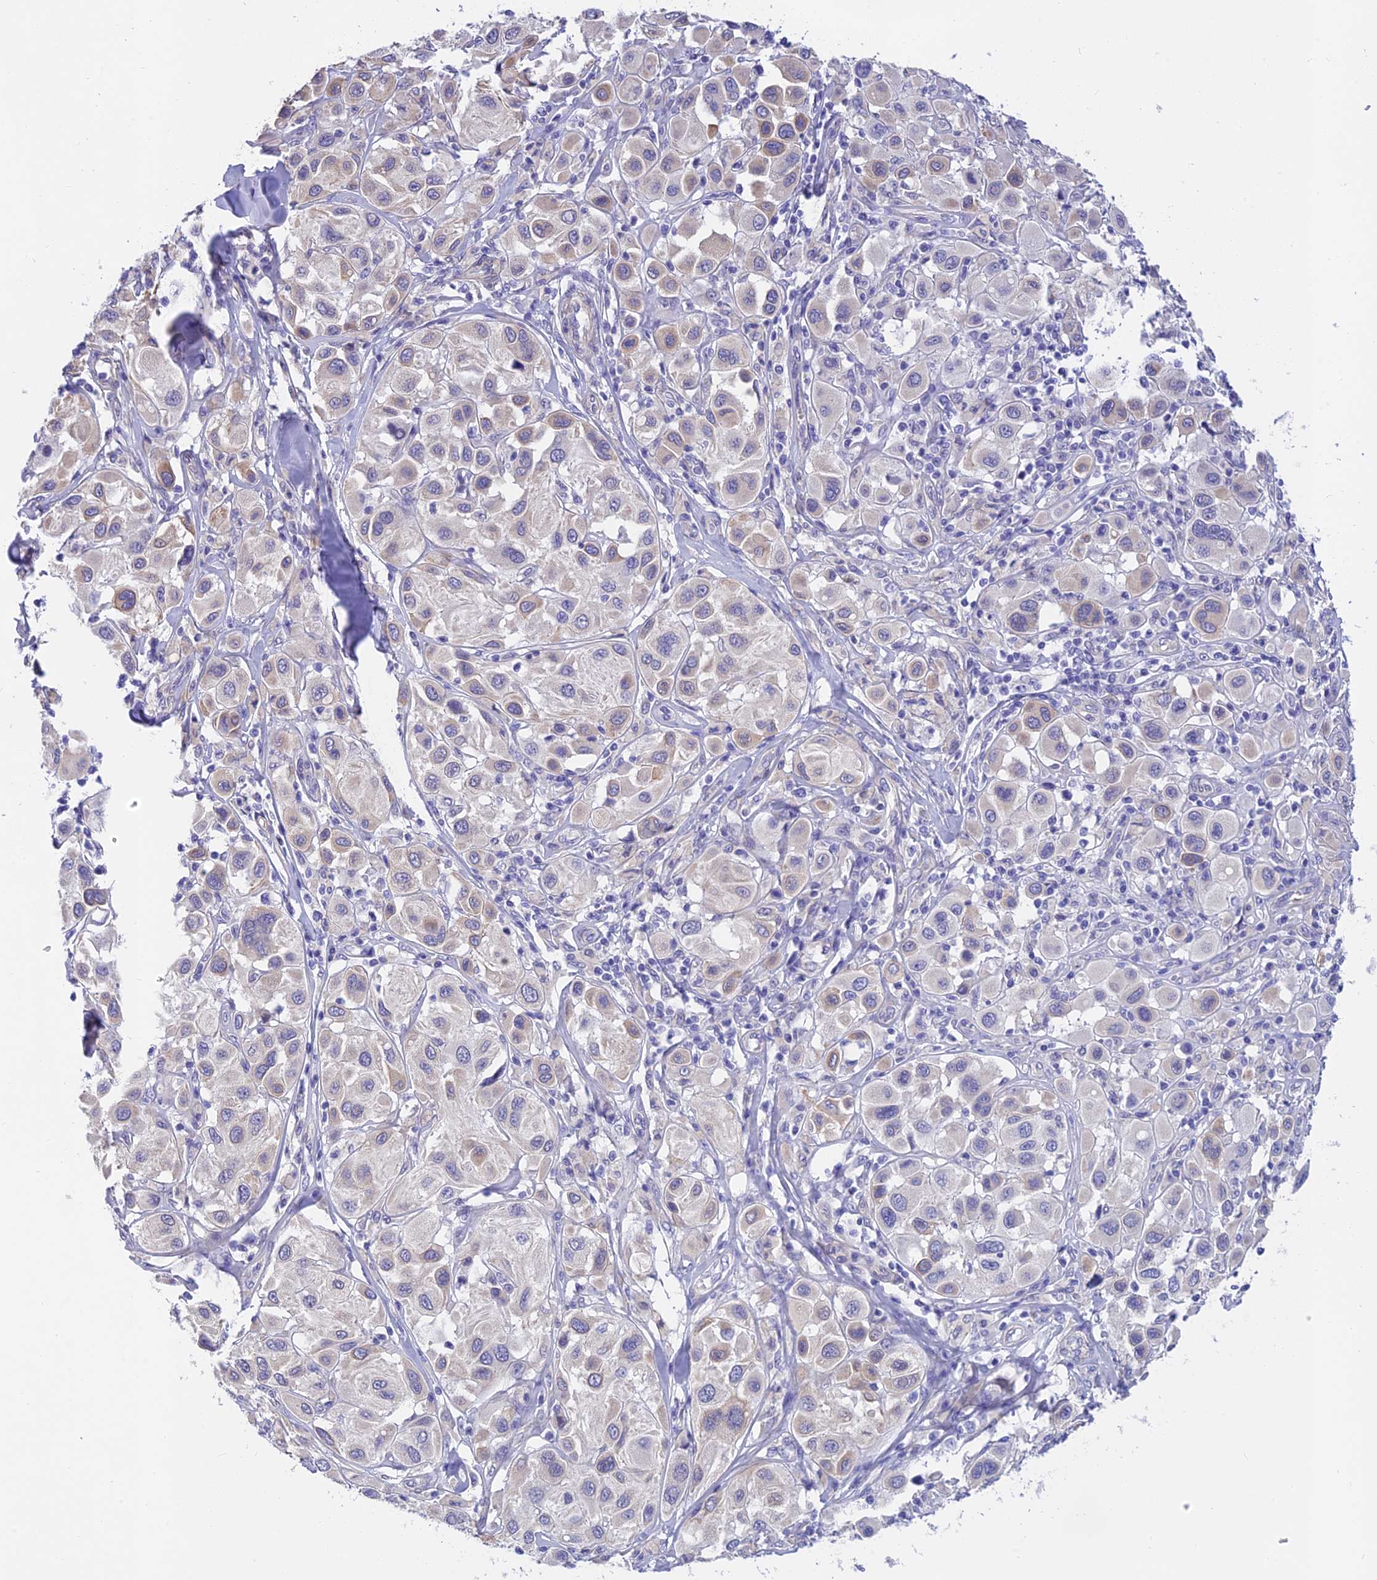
{"staining": {"intensity": "negative", "quantity": "none", "location": "none"}, "tissue": "melanoma", "cell_type": "Tumor cells", "image_type": "cancer", "snomed": [{"axis": "morphology", "description": "Malignant melanoma, Metastatic site"}, {"axis": "topography", "description": "Skin"}], "caption": "Tumor cells show no significant expression in malignant melanoma (metastatic site).", "gene": "C17orf67", "patient": {"sex": "male", "age": 41}}